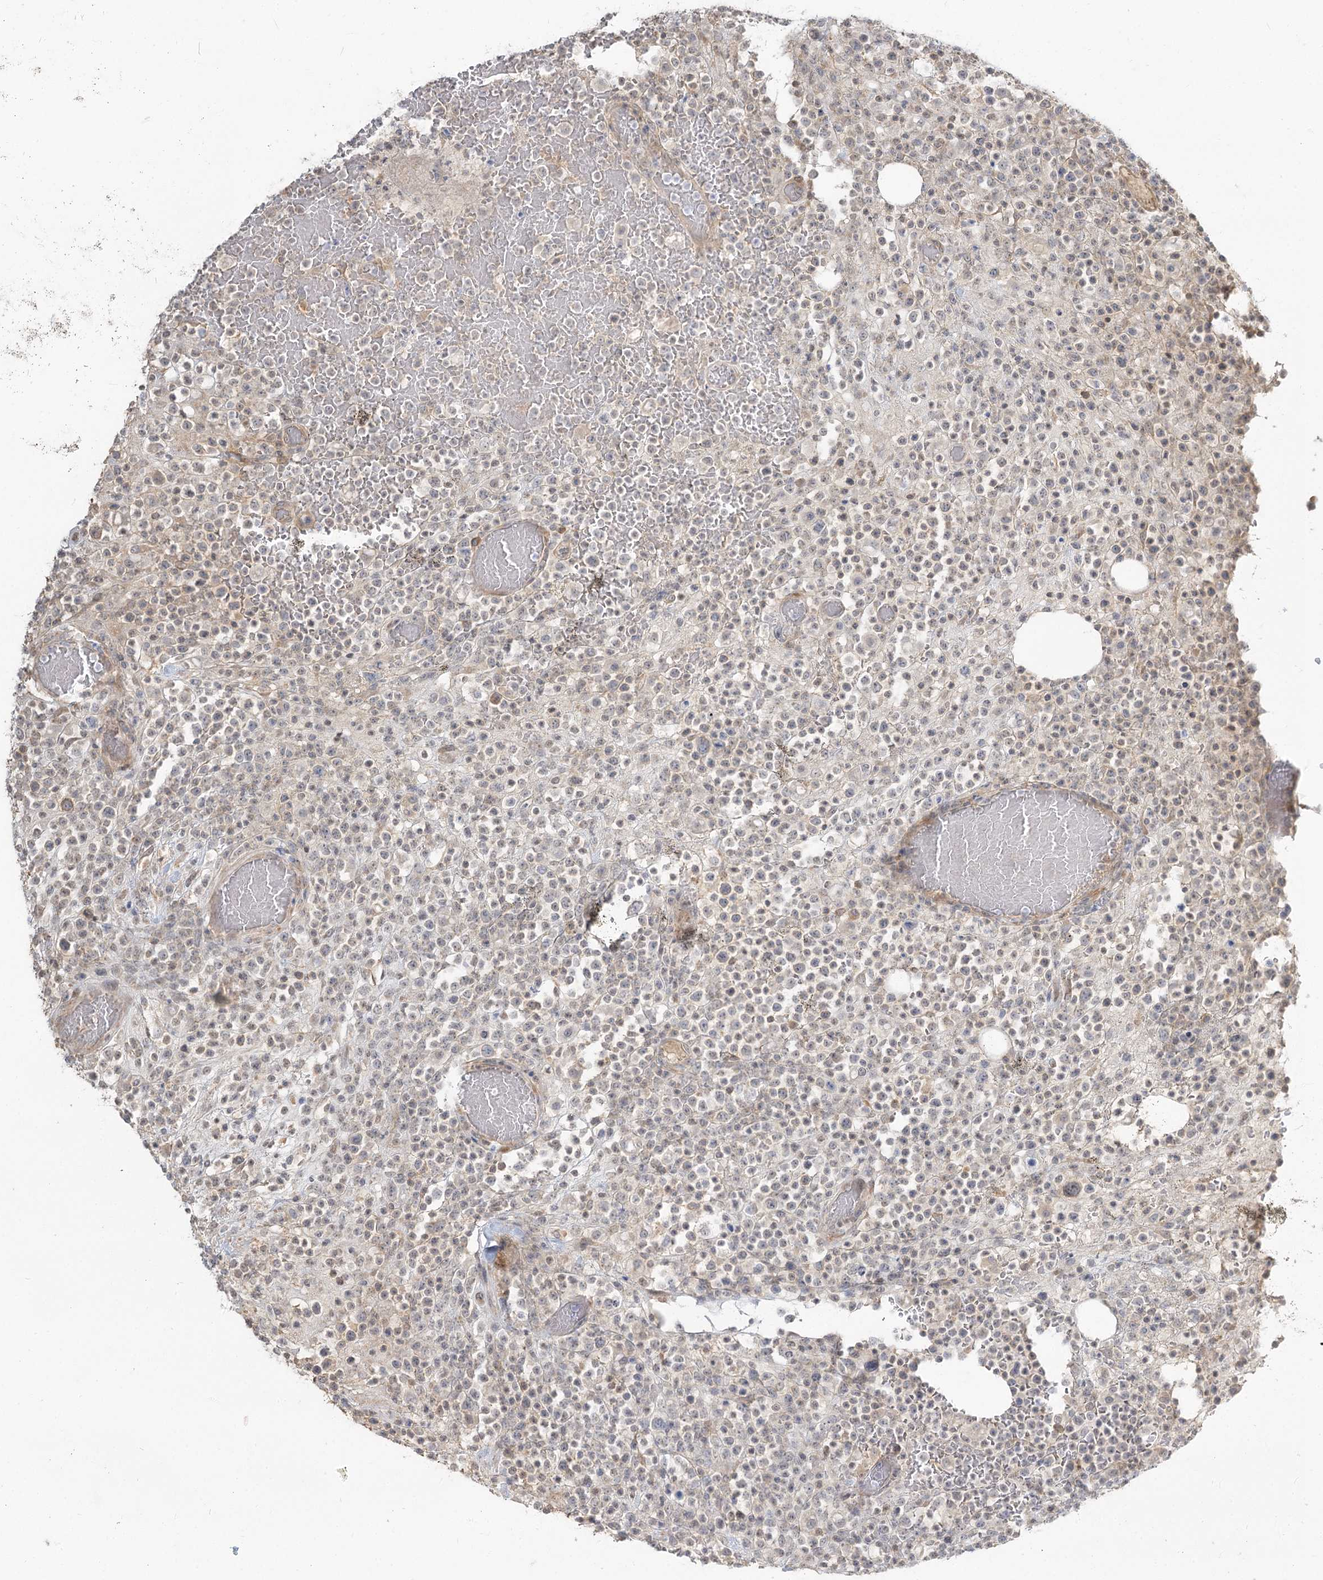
{"staining": {"intensity": "weak", "quantity": "25%-75%", "location": "cytoplasmic/membranous,nuclear"}, "tissue": "lymphoma", "cell_type": "Tumor cells", "image_type": "cancer", "snomed": [{"axis": "morphology", "description": "Malignant lymphoma, non-Hodgkin's type, High grade"}, {"axis": "topography", "description": "Colon"}], "caption": "DAB (3,3'-diaminobenzidine) immunohistochemical staining of malignant lymphoma, non-Hodgkin's type (high-grade) exhibits weak cytoplasmic/membranous and nuclear protein expression in about 25%-75% of tumor cells.", "gene": "GUCY2C", "patient": {"sex": "female", "age": 53}}